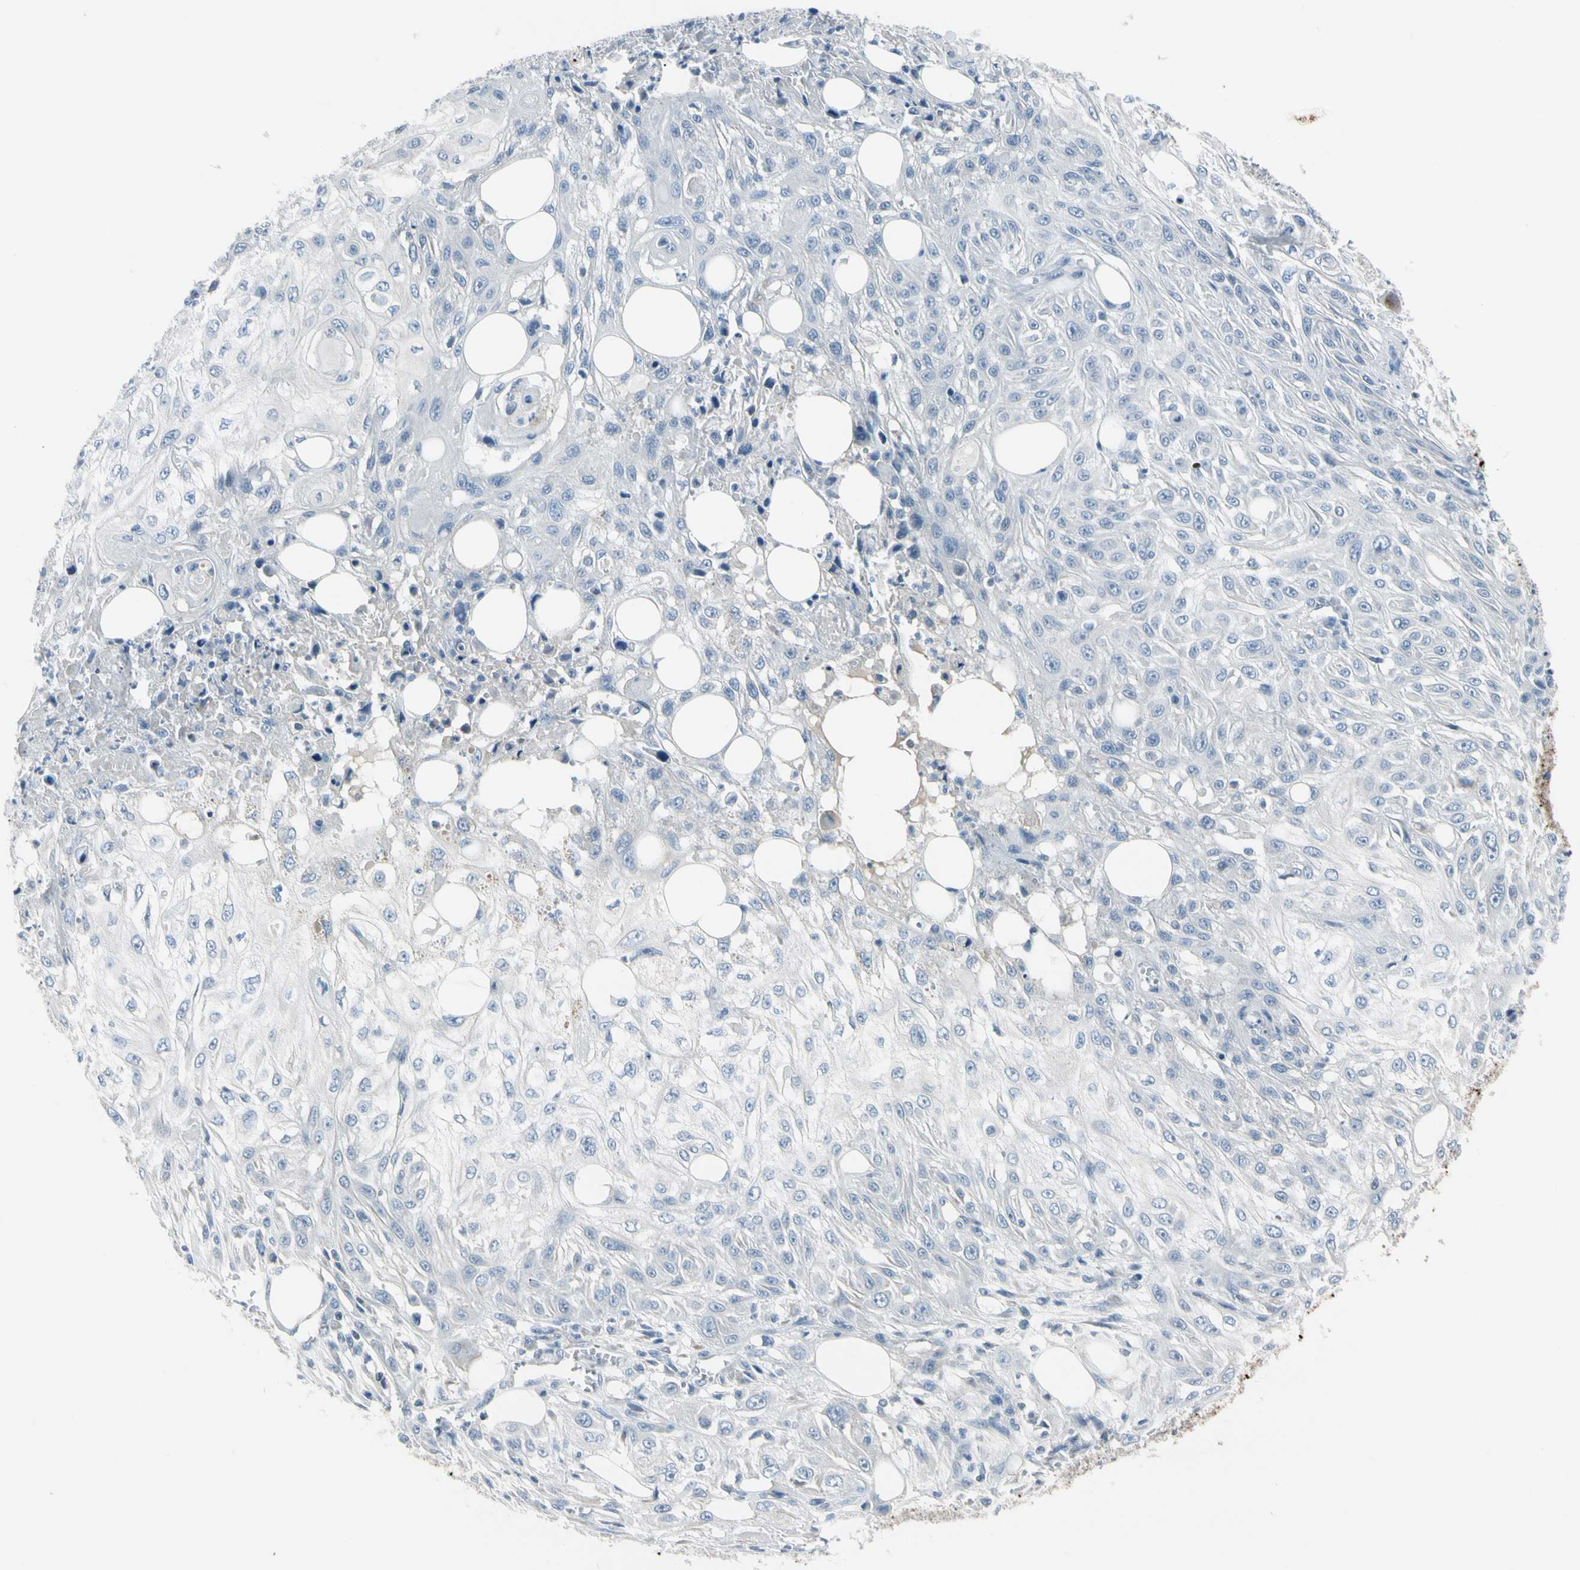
{"staining": {"intensity": "negative", "quantity": "none", "location": "none"}, "tissue": "skin cancer", "cell_type": "Tumor cells", "image_type": "cancer", "snomed": [{"axis": "morphology", "description": "Squamous cell carcinoma, NOS"}, {"axis": "topography", "description": "Skin"}], "caption": "Tumor cells are negative for brown protein staining in skin cancer (squamous cell carcinoma). (Brightfield microscopy of DAB IHC at high magnification).", "gene": "PIGR", "patient": {"sex": "male", "age": 75}}